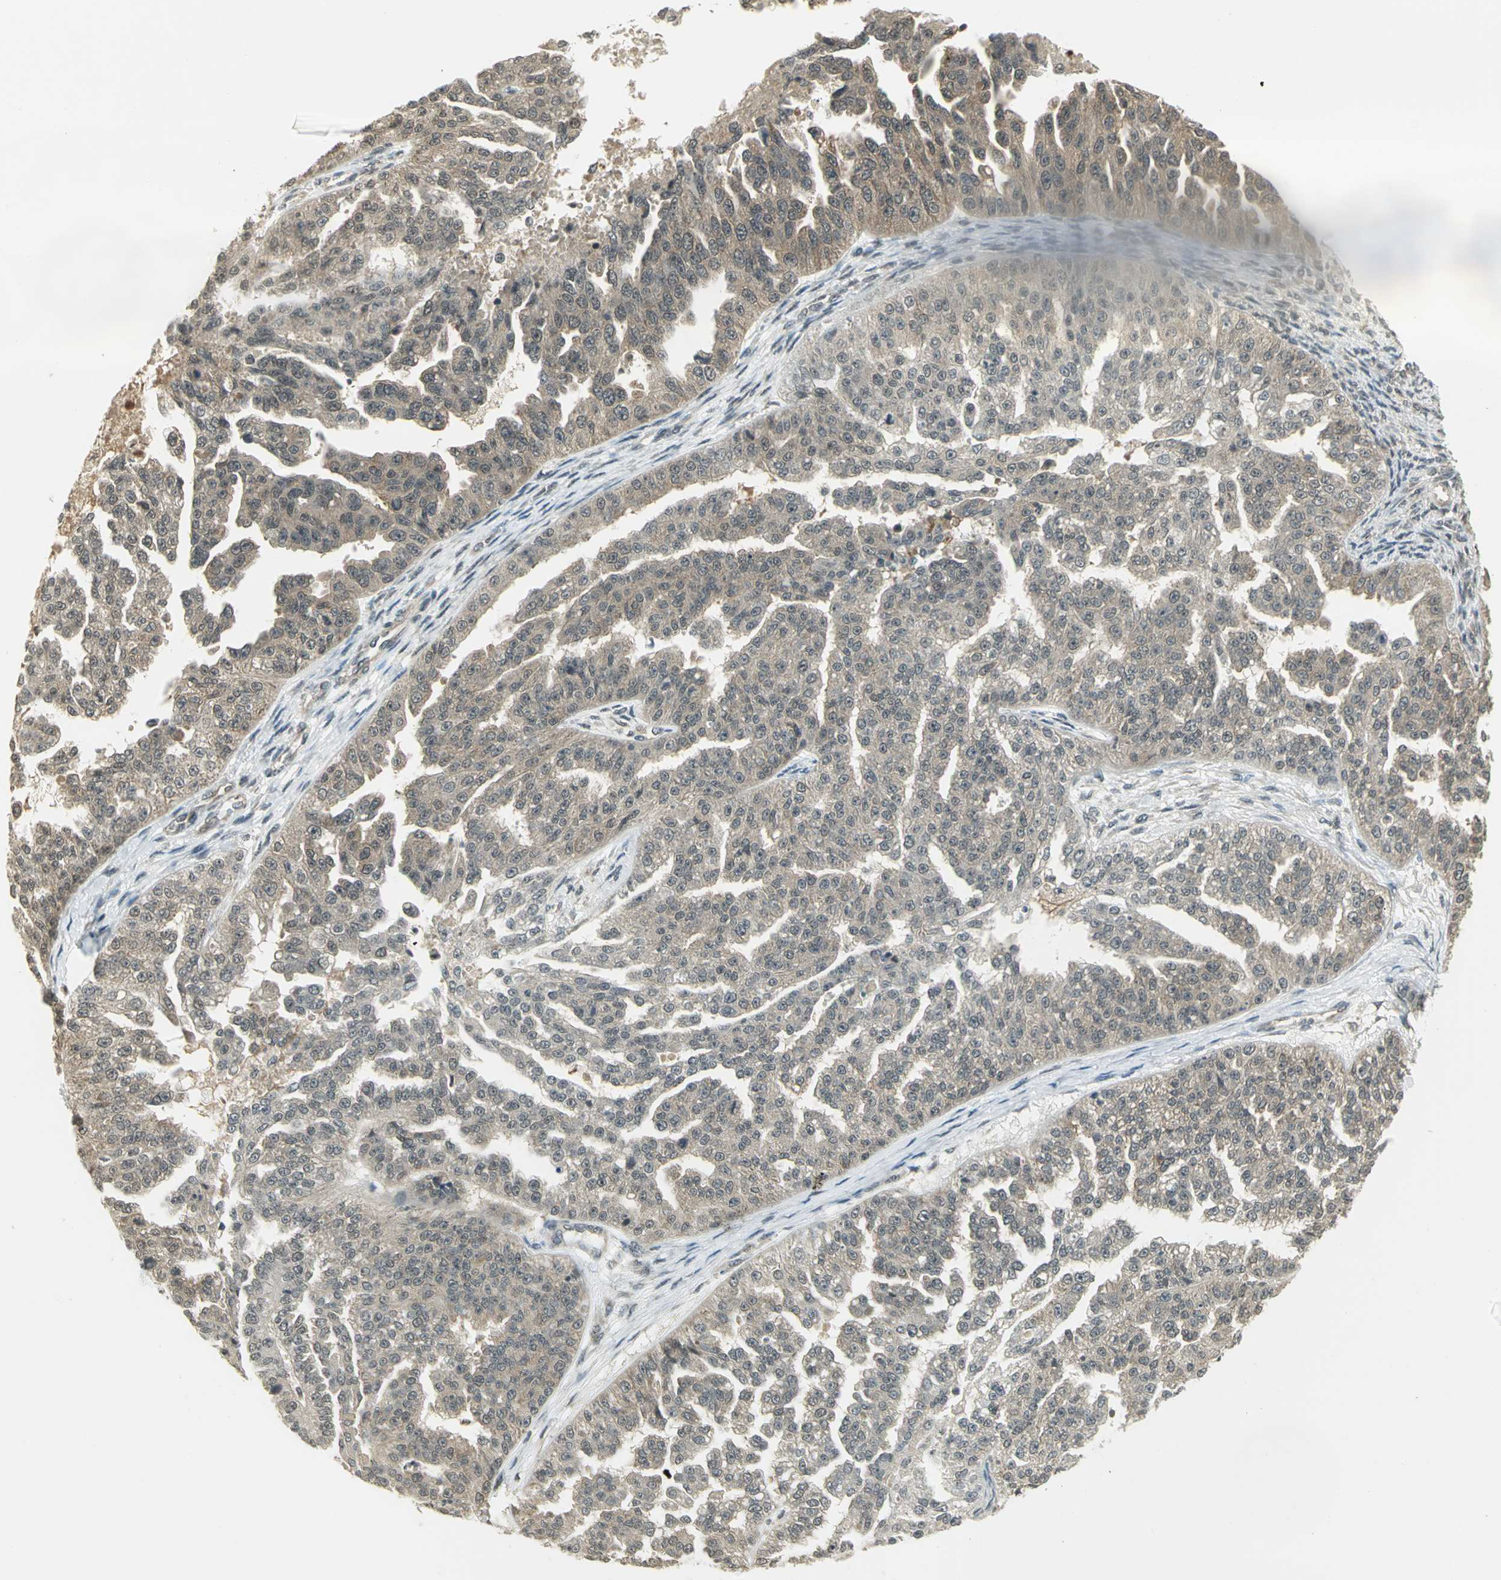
{"staining": {"intensity": "weak", "quantity": ">75%", "location": "cytoplasmic/membranous"}, "tissue": "ovarian cancer", "cell_type": "Tumor cells", "image_type": "cancer", "snomed": [{"axis": "morphology", "description": "Cystadenocarcinoma, serous, NOS"}, {"axis": "topography", "description": "Ovary"}], "caption": "Immunohistochemistry (IHC) (DAB (3,3'-diaminobenzidine)) staining of human ovarian cancer (serous cystadenocarcinoma) shows weak cytoplasmic/membranous protein staining in approximately >75% of tumor cells.", "gene": "CDC34", "patient": {"sex": "female", "age": 58}}